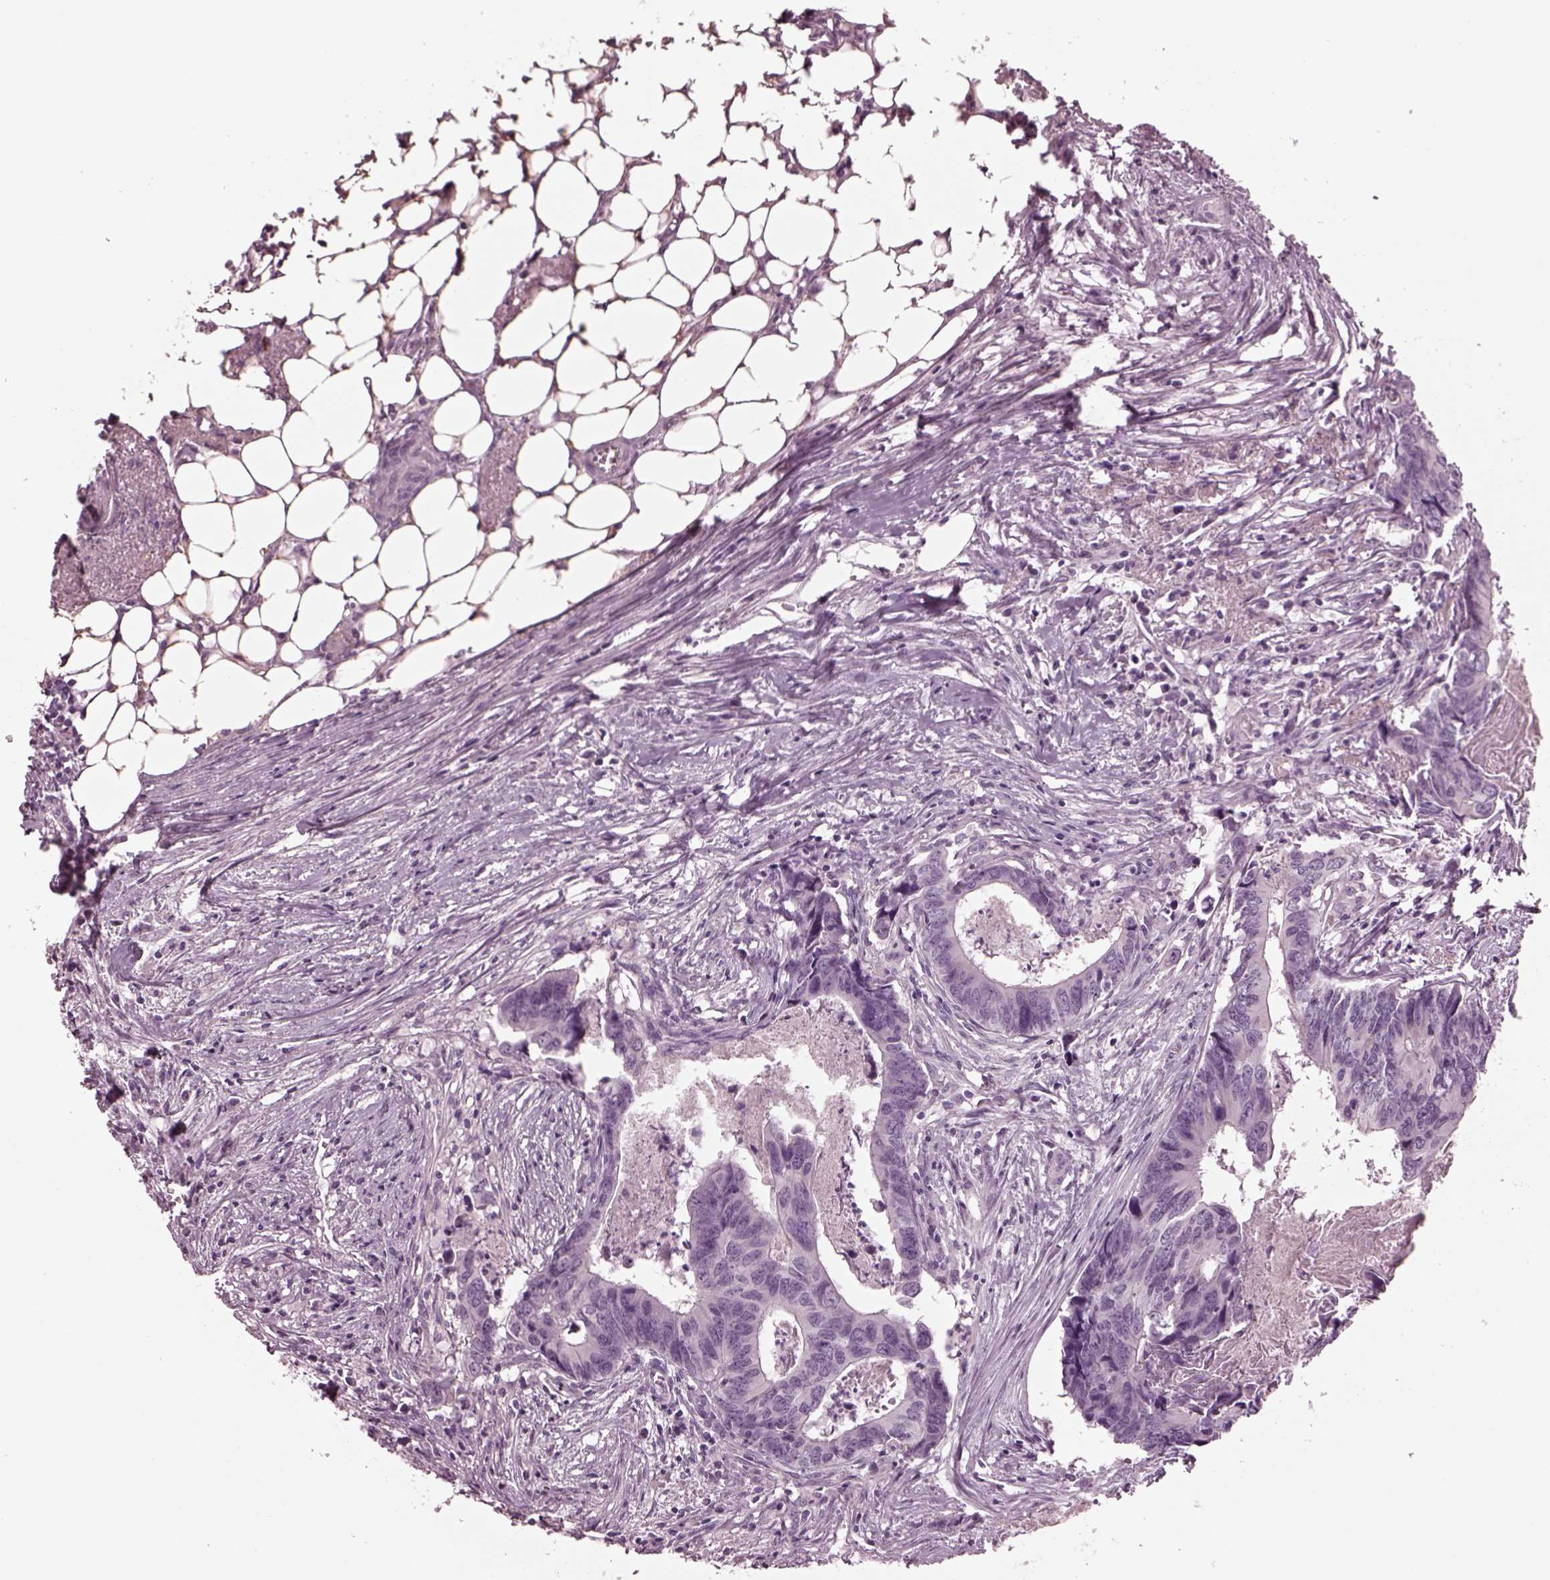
{"staining": {"intensity": "negative", "quantity": "none", "location": "none"}, "tissue": "colorectal cancer", "cell_type": "Tumor cells", "image_type": "cancer", "snomed": [{"axis": "morphology", "description": "Adenocarcinoma, NOS"}, {"axis": "topography", "description": "Colon"}], "caption": "Colorectal cancer was stained to show a protein in brown. There is no significant expression in tumor cells. (DAB IHC with hematoxylin counter stain).", "gene": "MIB2", "patient": {"sex": "female", "age": 82}}